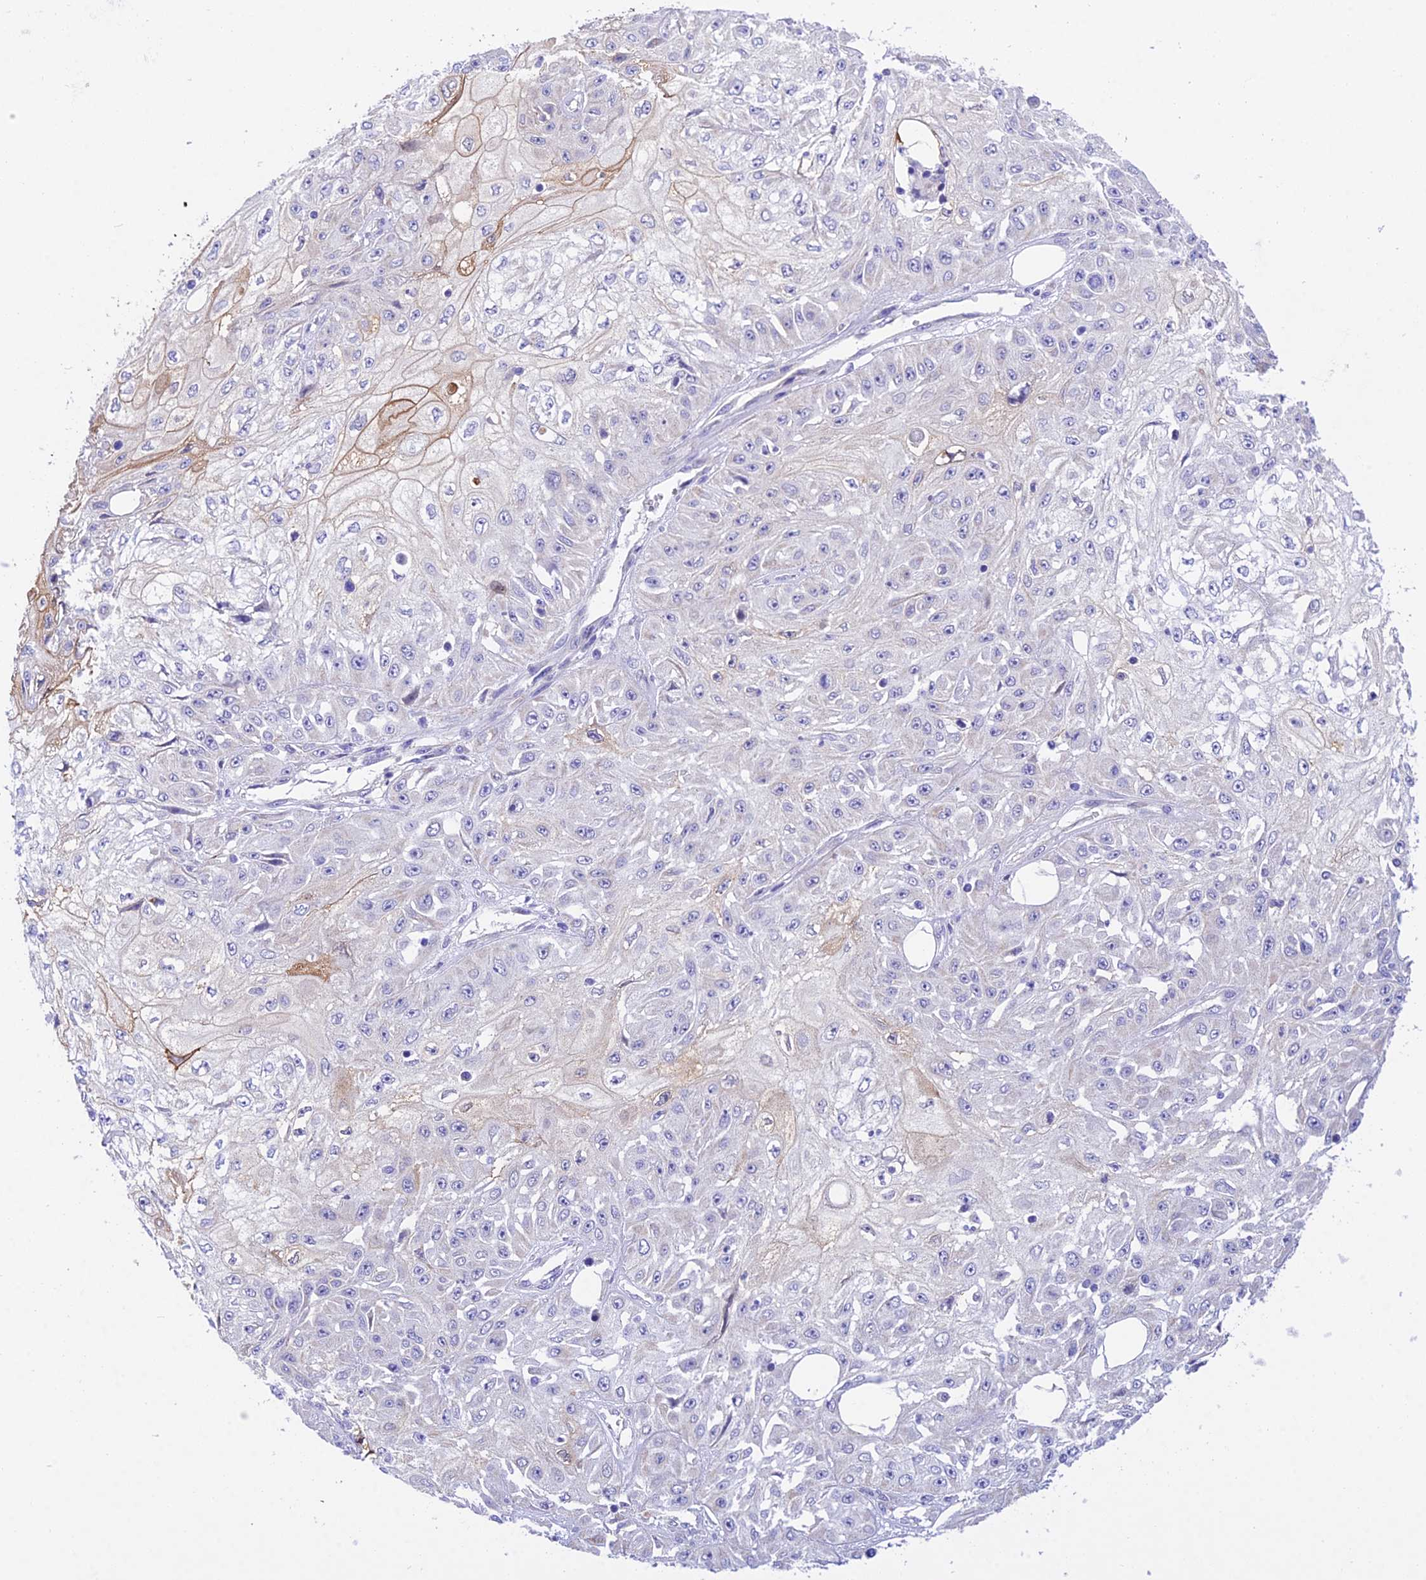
{"staining": {"intensity": "negative", "quantity": "none", "location": "none"}, "tissue": "skin cancer", "cell_type": "Tumor cells", "image_type": "cancer", "snomed": [{"axis": "morphology", "description": "Squamous cell carcinoma, NOS"}, {"axis": "morphology", "description": "Squamous cell carcinoma, metastatic, NOS"}, {"axis": "topography", "description": "Skin"}, {"axis": "topography", "description": "Lymph node"}], "caption": "A photomicrograph of human skin cancer (metastatic squamous cell carcinoma) is negative for staining in tumor cells.", "gene": "TRIM43B", "patient": {"sex": "male", "age": 75}}